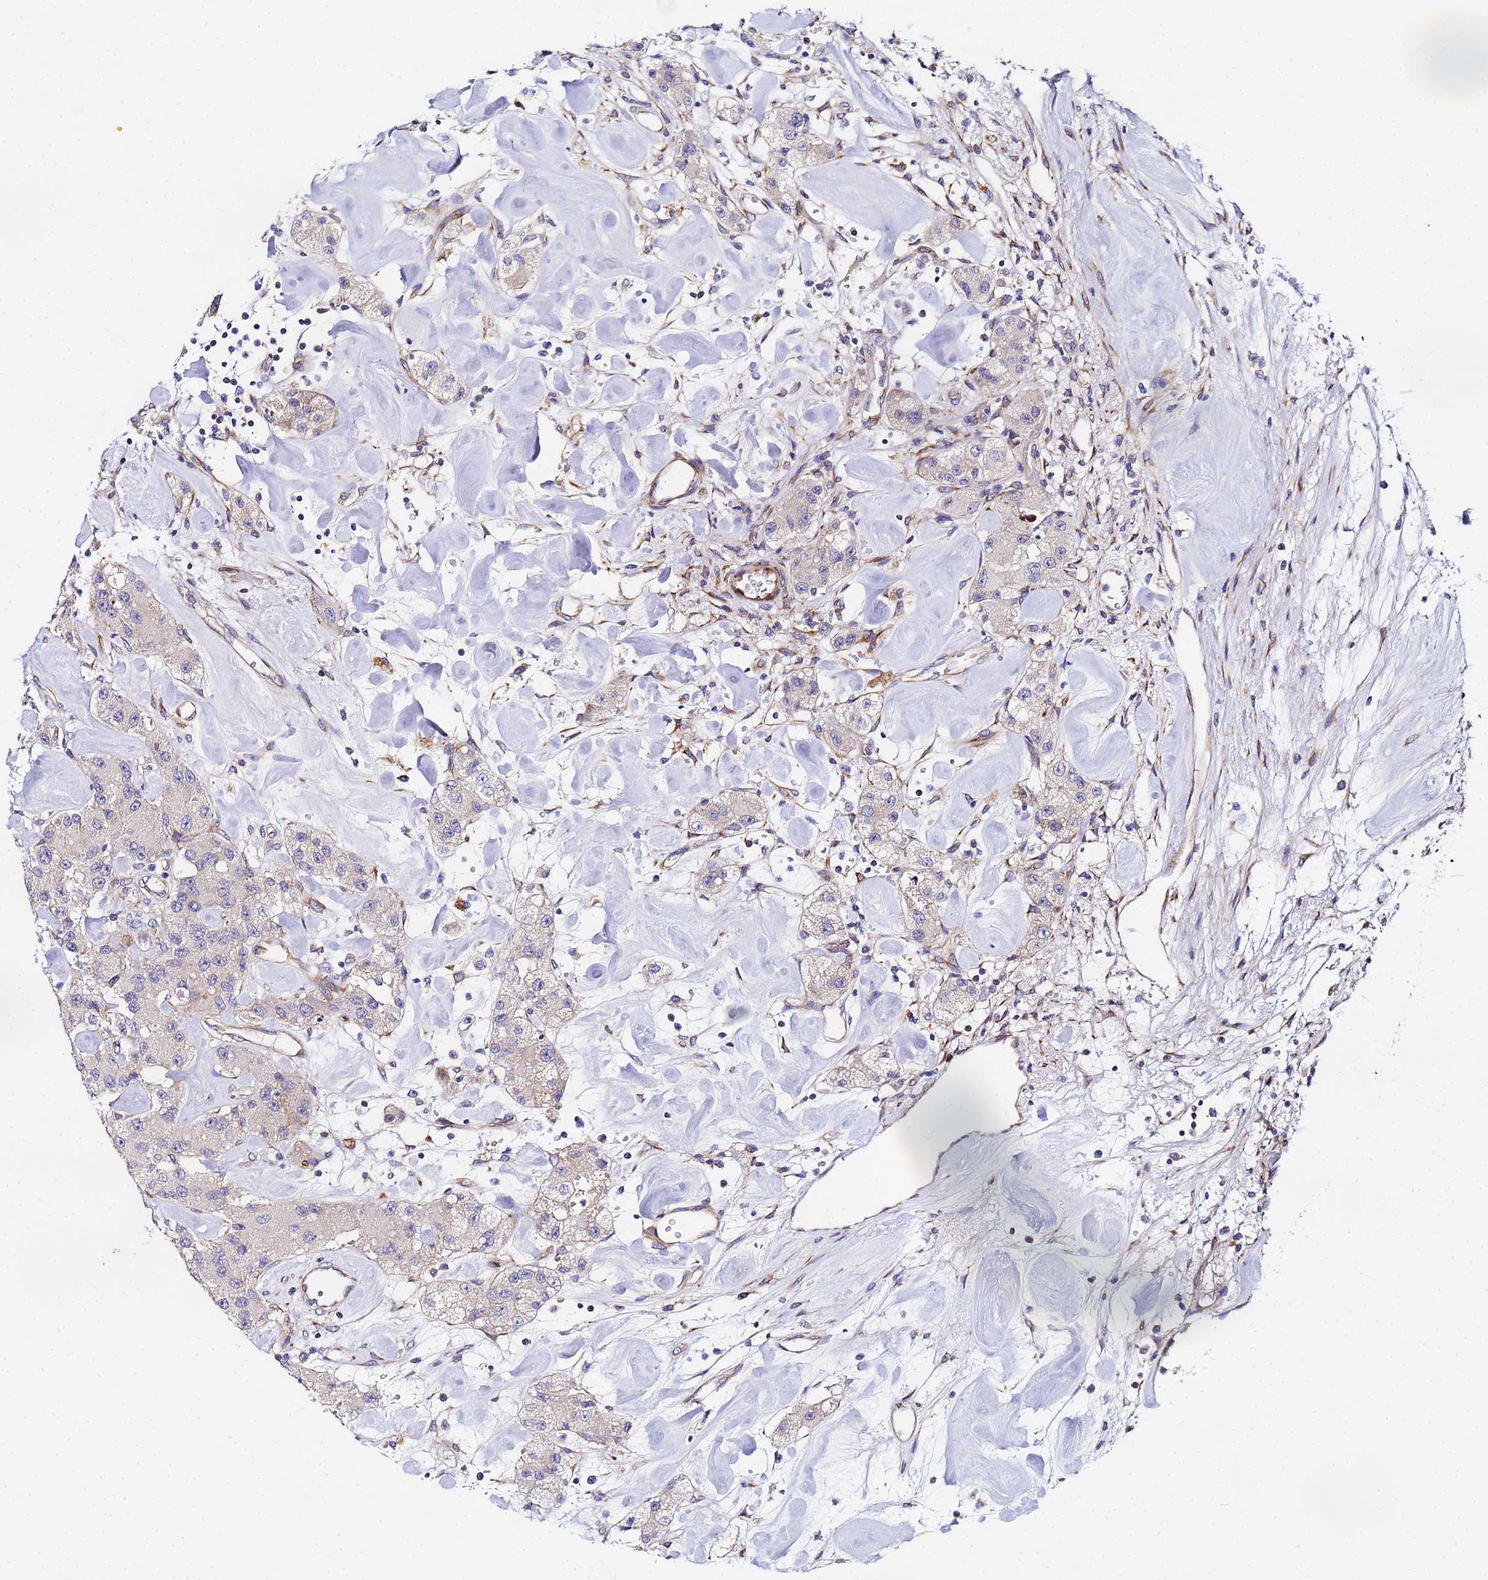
{"staining": {"intensity": "negative", "quantity": "none", "location": "none"}, "tissue": "carcinoid", "cell_type": "Tumor cells", "image_type": "cancer", "snomed": [{"axis": "morphology", "description": "Carcinoid, malignant, NOS"}, {"axis": "topography", "description": "Pancreas"}], "caption": "IHC micrograph of carcinoid stained for a protein (brown), which shows no expression in tumor cells.", "gene": "POM121", "patient": {"sex": "male", "age": 41}}